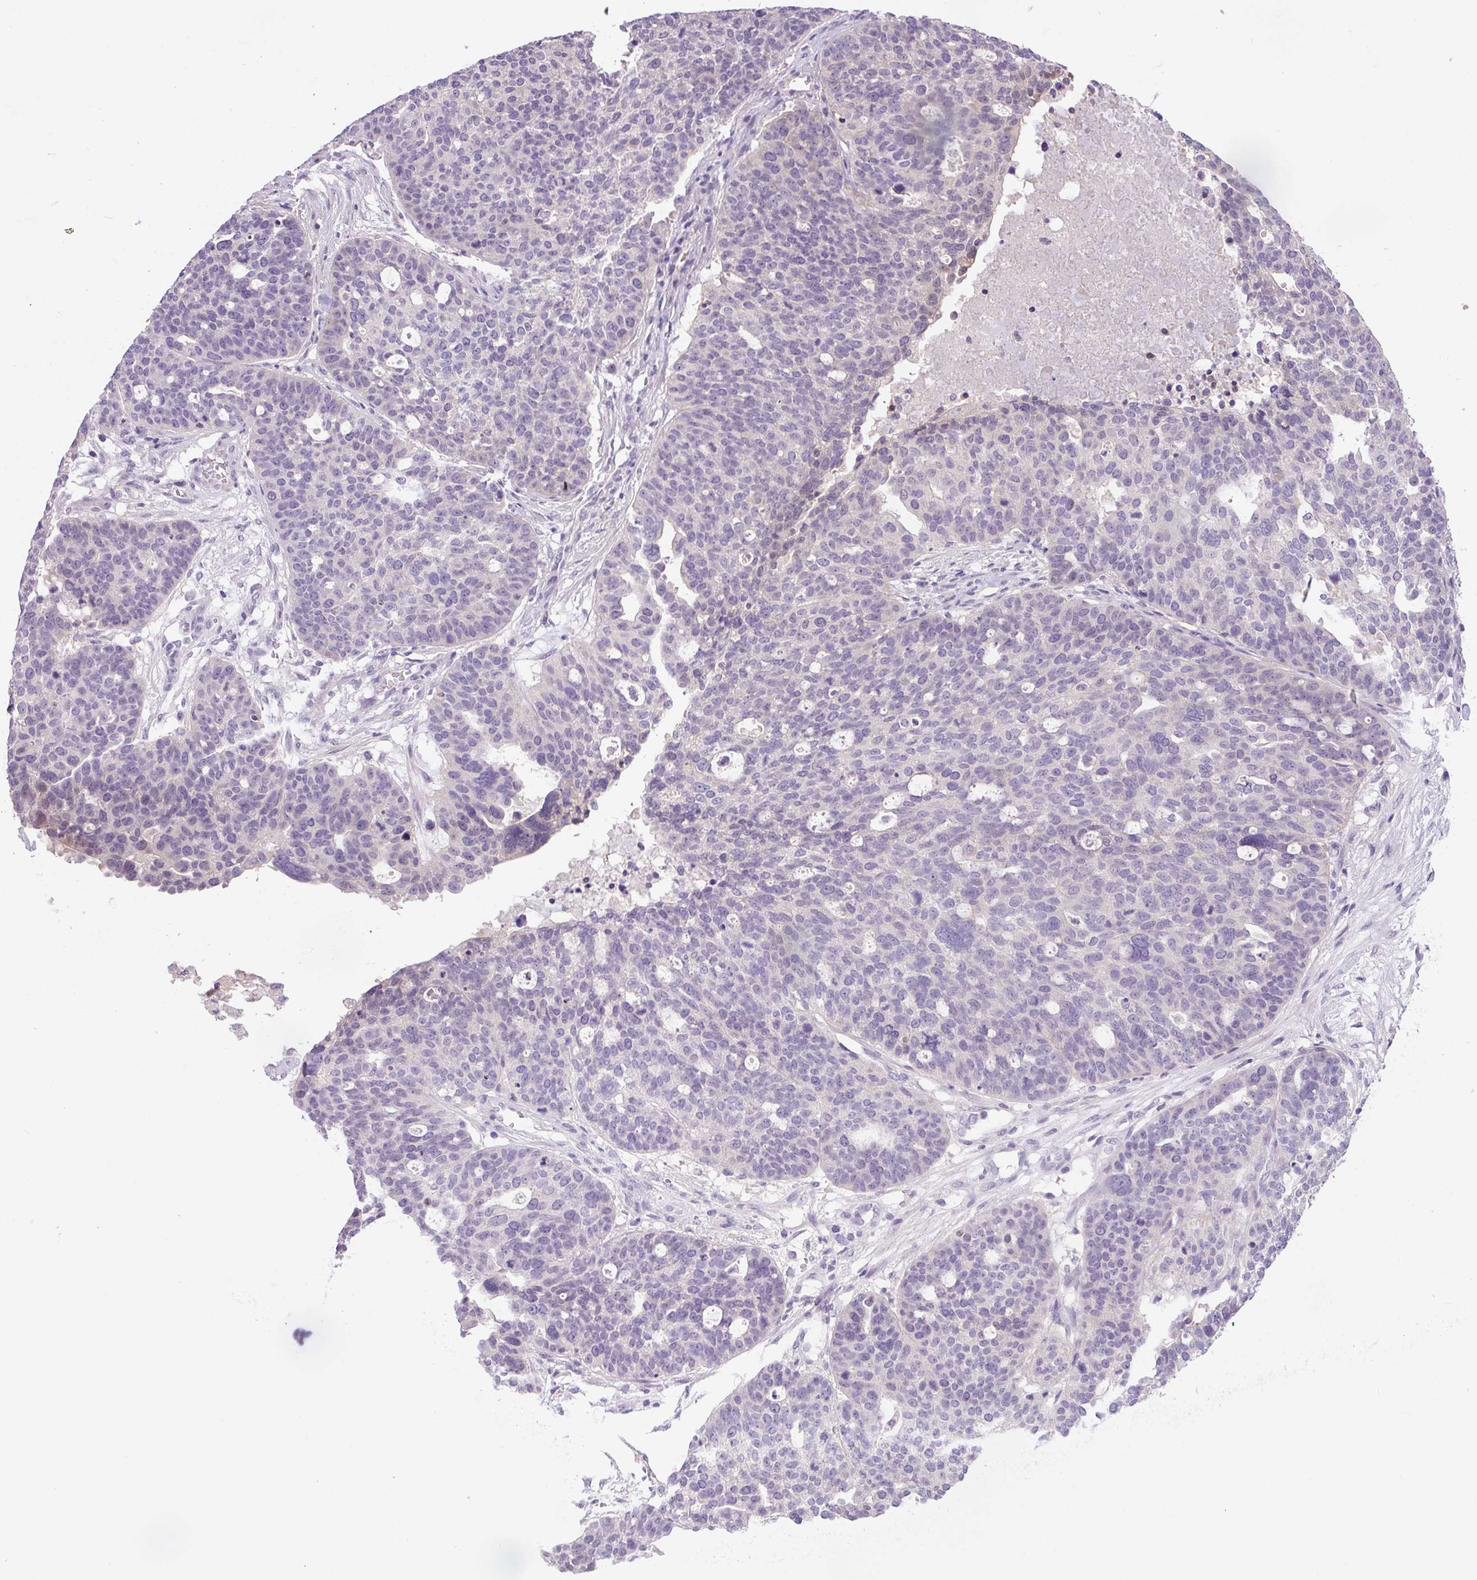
{"staining": {"intensity": "negative", "quantity": "none", "location": "none"}, "tissue": "ovarian cancer", "cell_type": "Tumor cells", "image_type": "cancer", "snomed": [{"axis": "morphology", "description": "Cystadenocarcinoma, serous, NOS"}, {"axis": "topography", "description": "Ovary"}], "caption": "A micrograph of ovarian cancer stained for a protein exhibits no brown staining in tumor cells.", "gene": "UBL3", "patient": {"sex": "female", "age": 59}}